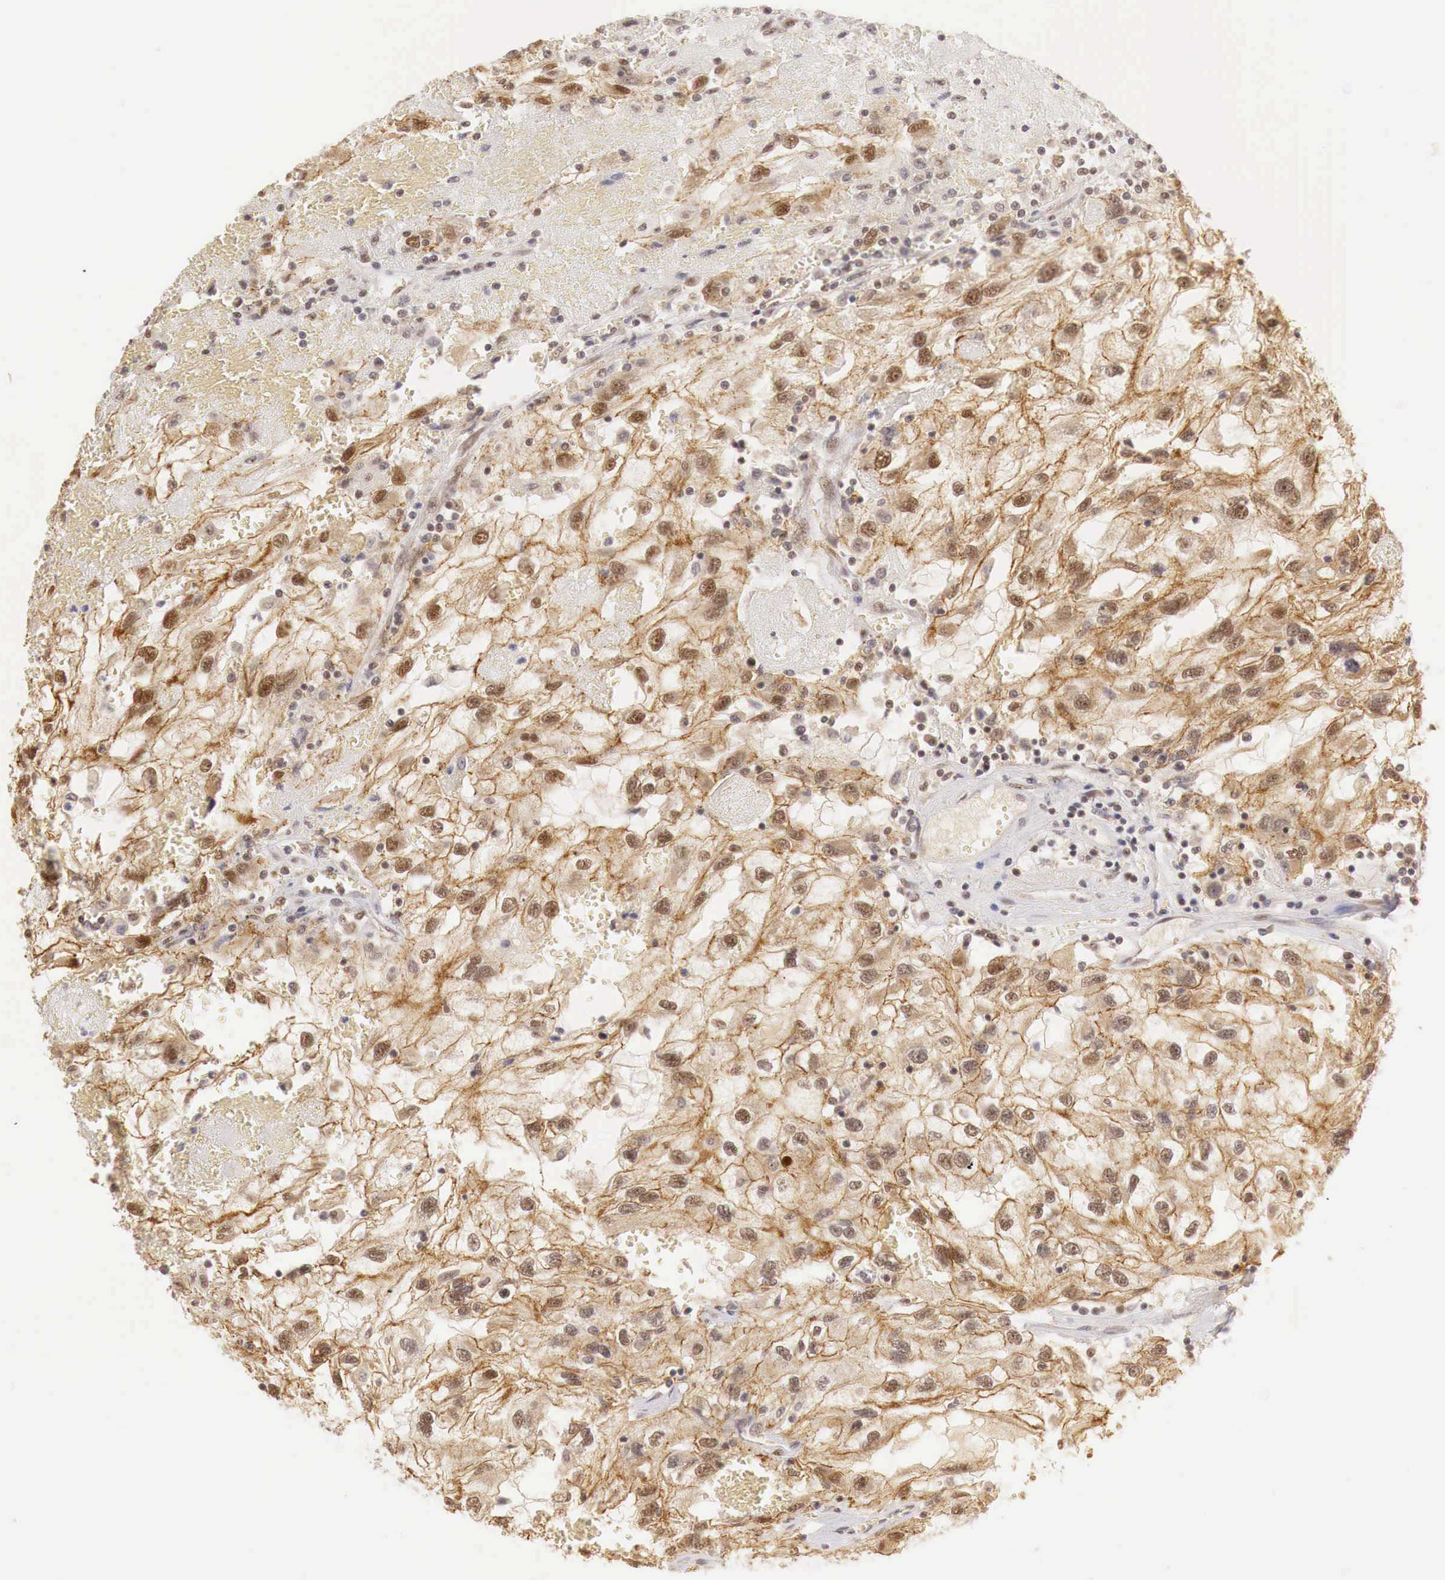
{"staining": {"intensity": "moderate", "quantity": ">75%", "location": "cytoplasmic/membranous,nuclear"}, "tissue": "renal cancer", "cell_type": "Tumor cells", "image_type": "cancer", "snomed": [{"axis": "morphology", "description": "Normal tissue, NOS"}, {"axis": "morphology", "description": "Adenocarcinoma, NOS"}, {"axis": "topography", "description": "Kidney"}], "caption": "Tumor cells display medium levels of moderate cytoplasmic/membranous and nuclear staining in about >75% of cells in renal cancer (adenocarcinoma).", "gene": "GPKOW", "patient": {"sex": "male", "age": 71}}